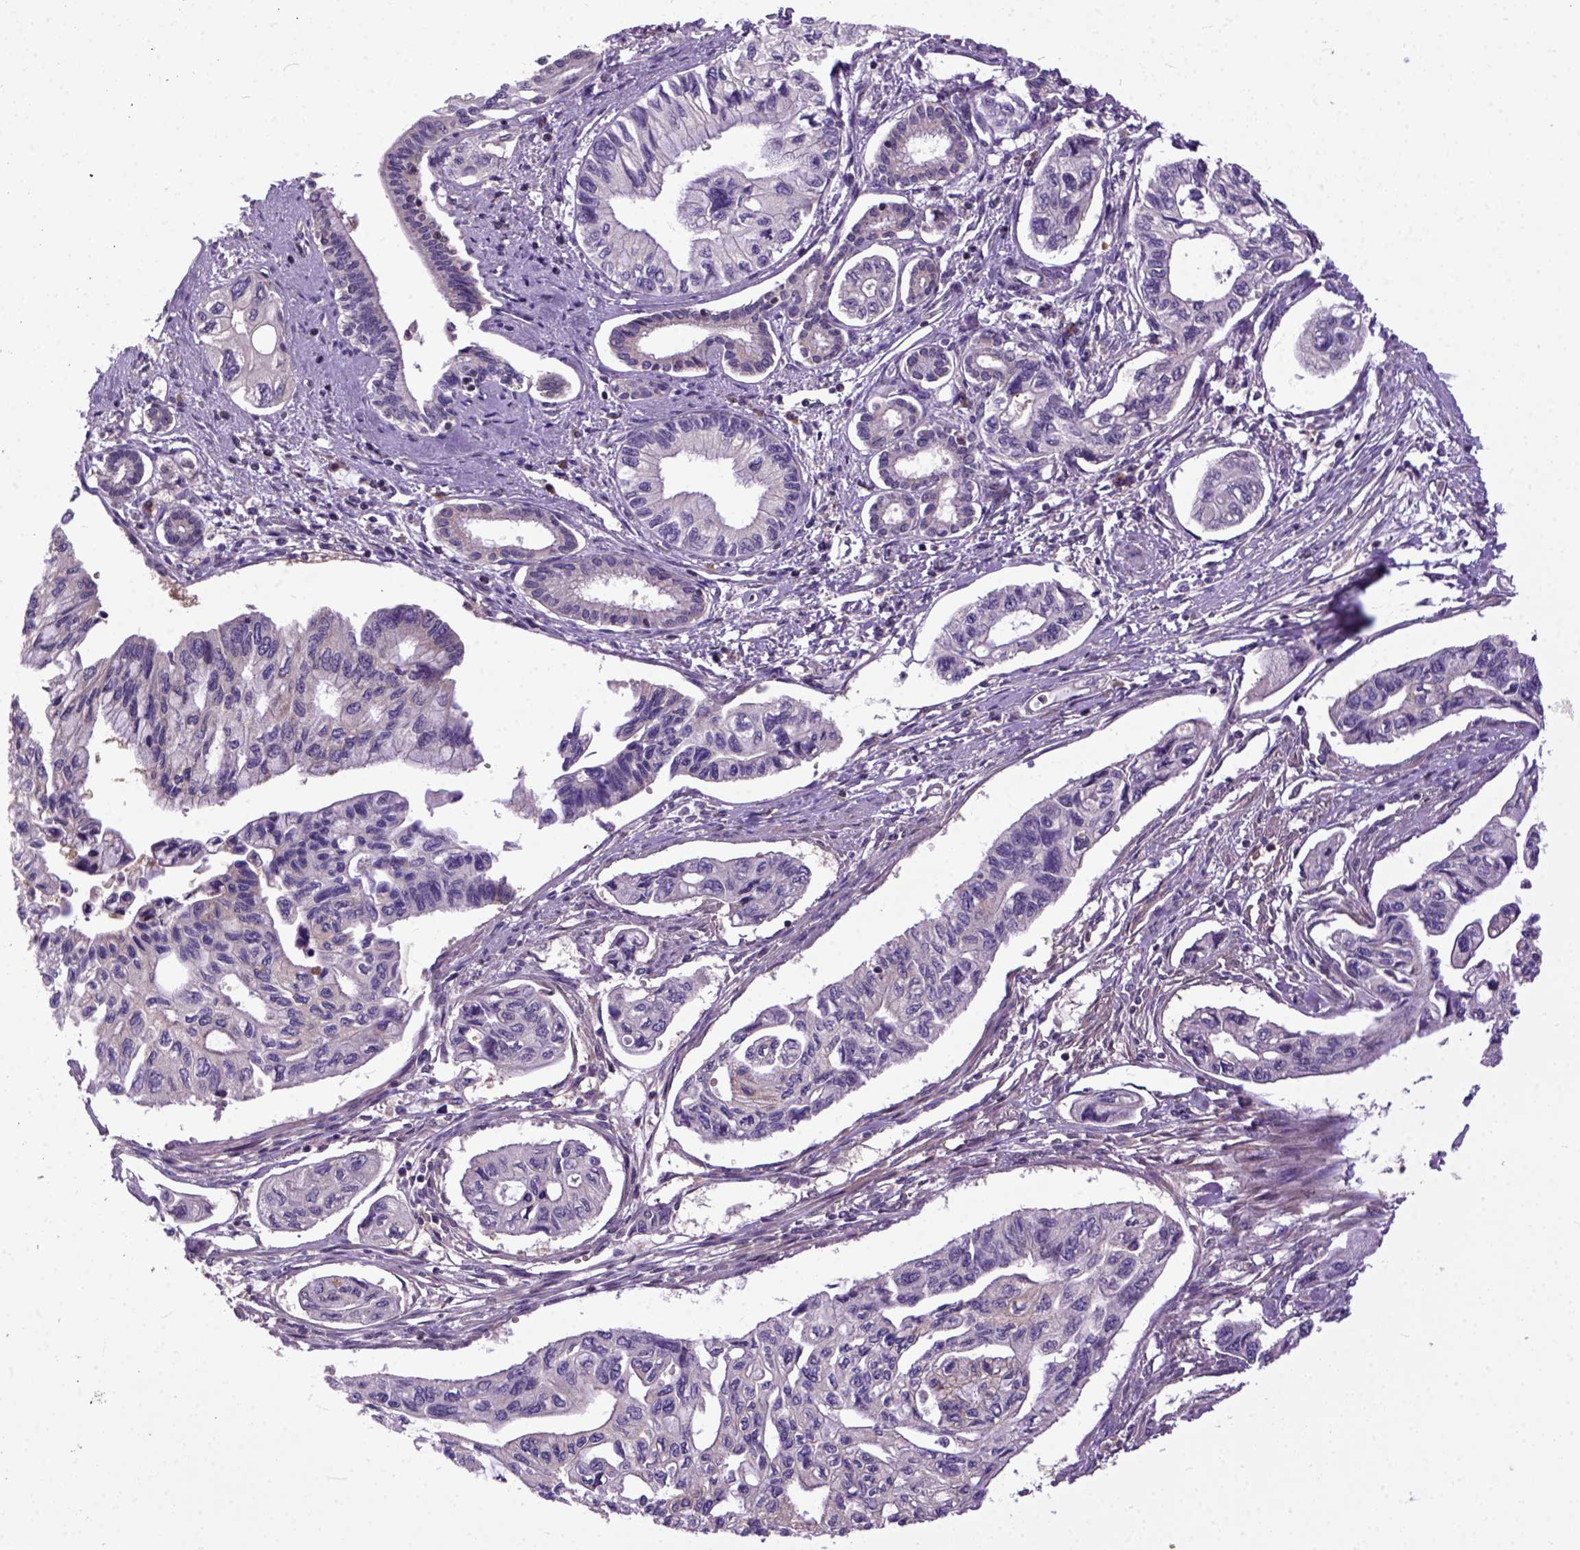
{"staining": {"intensity": "negative", "quantity": "none", "location": "none"}, "tissue": "pancreatic cancer", "cell_type": "Tumor cells", "image_type": "cancer", "snomed": [{"axis": "morphology", "description": "Adenocarcinoma, NOS"}, {"axis": "topography", "description": "Pancreas"}], "caption": "A histopathology image of adenocarcinoma (pancreatic) stained for a protein exhibits no brown staining in tumor cells. (DAB IHC with hematoxylin counter stain).", "gene": "CPNE1", "patient": {"sex": "female", "age": 76}}